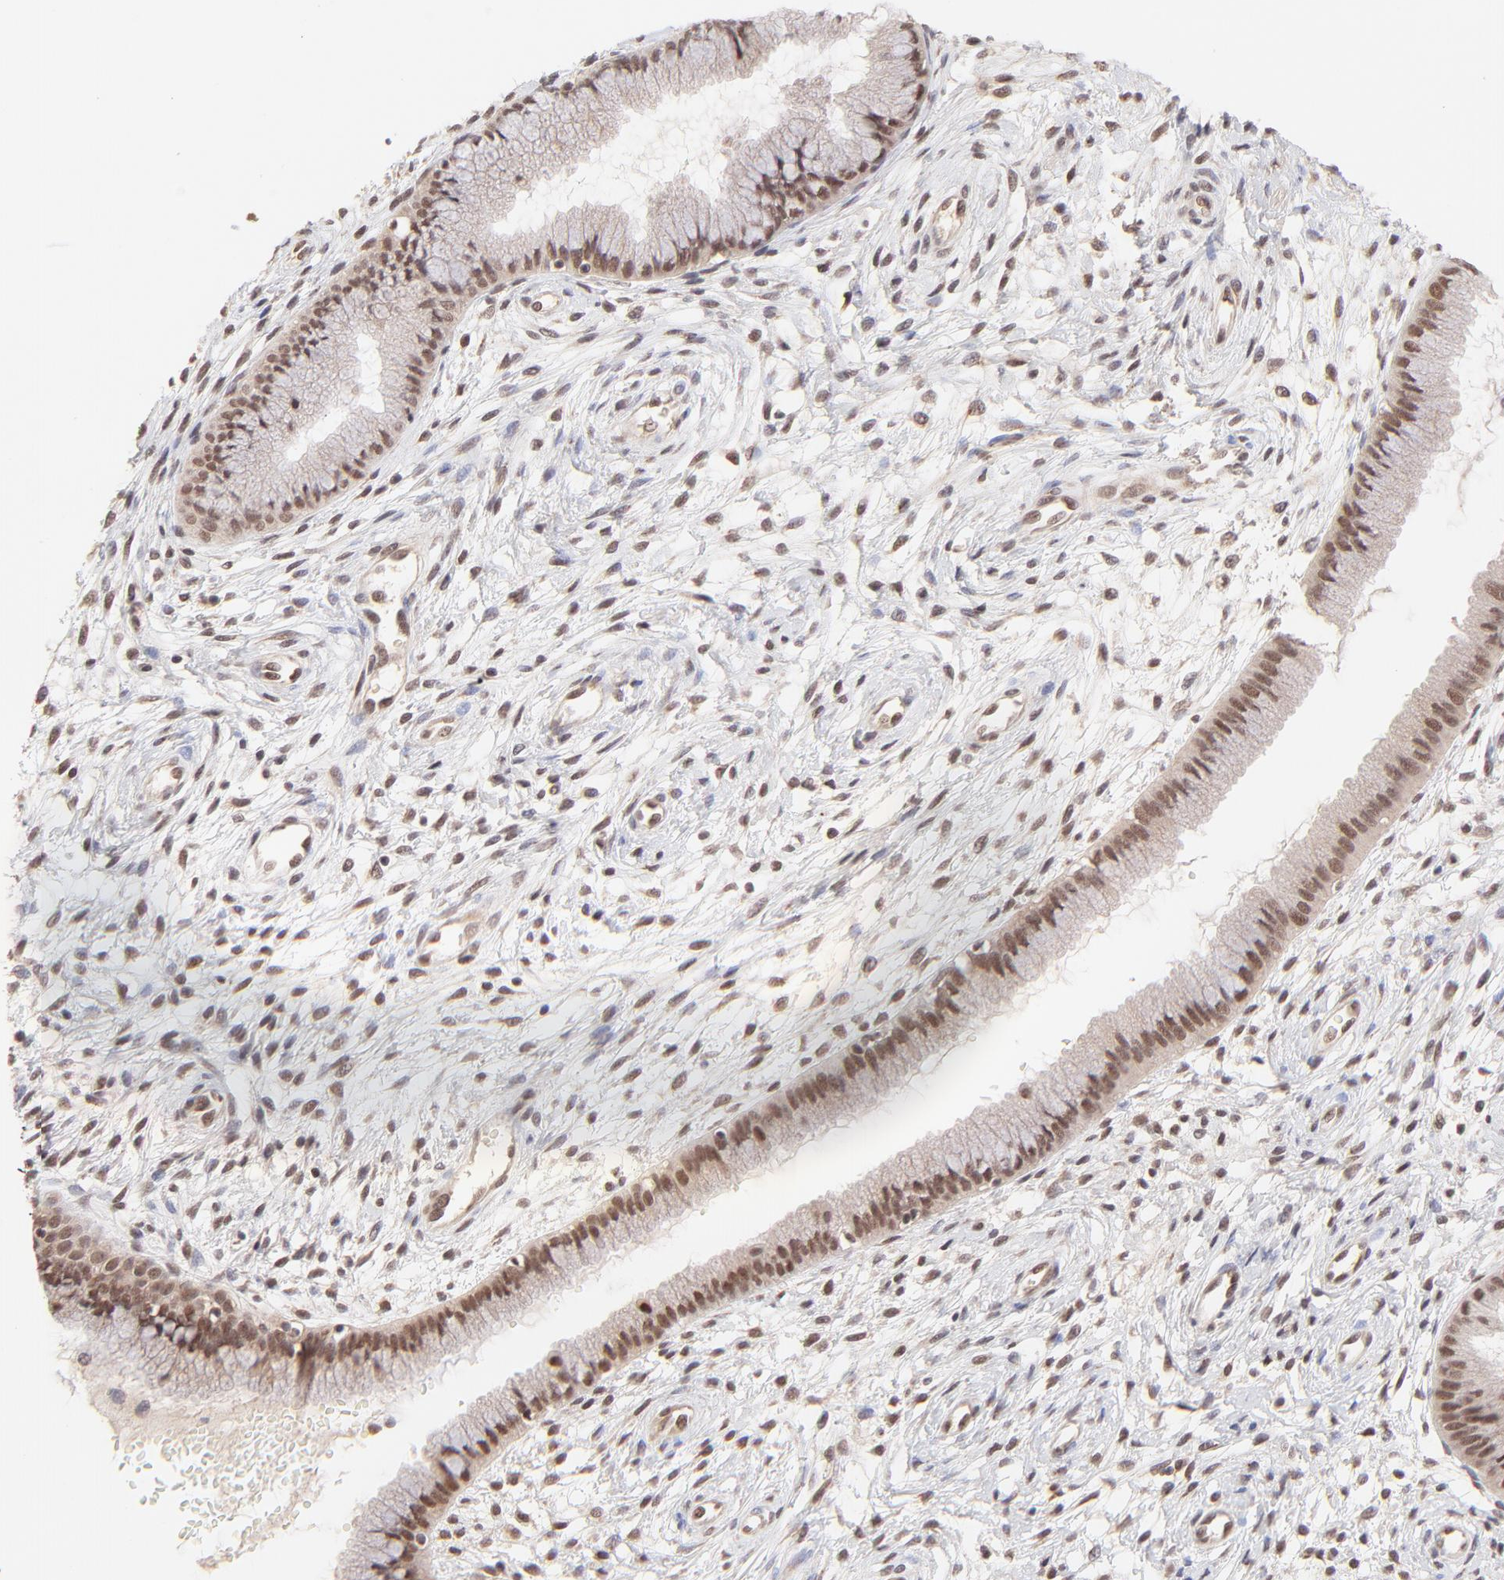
{"staining": {"intensity": "moderate", "quantity": ">75%", "location": "nuclear"}, "tissue": "cervix", "cell_type": "Glandular cells", "image_type": "normal", "snomed": [{"axis": "morphology", "description": "Normal tissue, NOS"}, {"axis": "topography", "description": "Cervix"}], "caption": "This image demonstrates benign cervix stained with immunohistochemistry (IHC) to label a protein in brown. The nuclear of glandular cells show moderate positivity for the protein. Nuclei are counter-stained blue.", "gene": "MED12", "patient": {"sex": "female", "age": 39}}